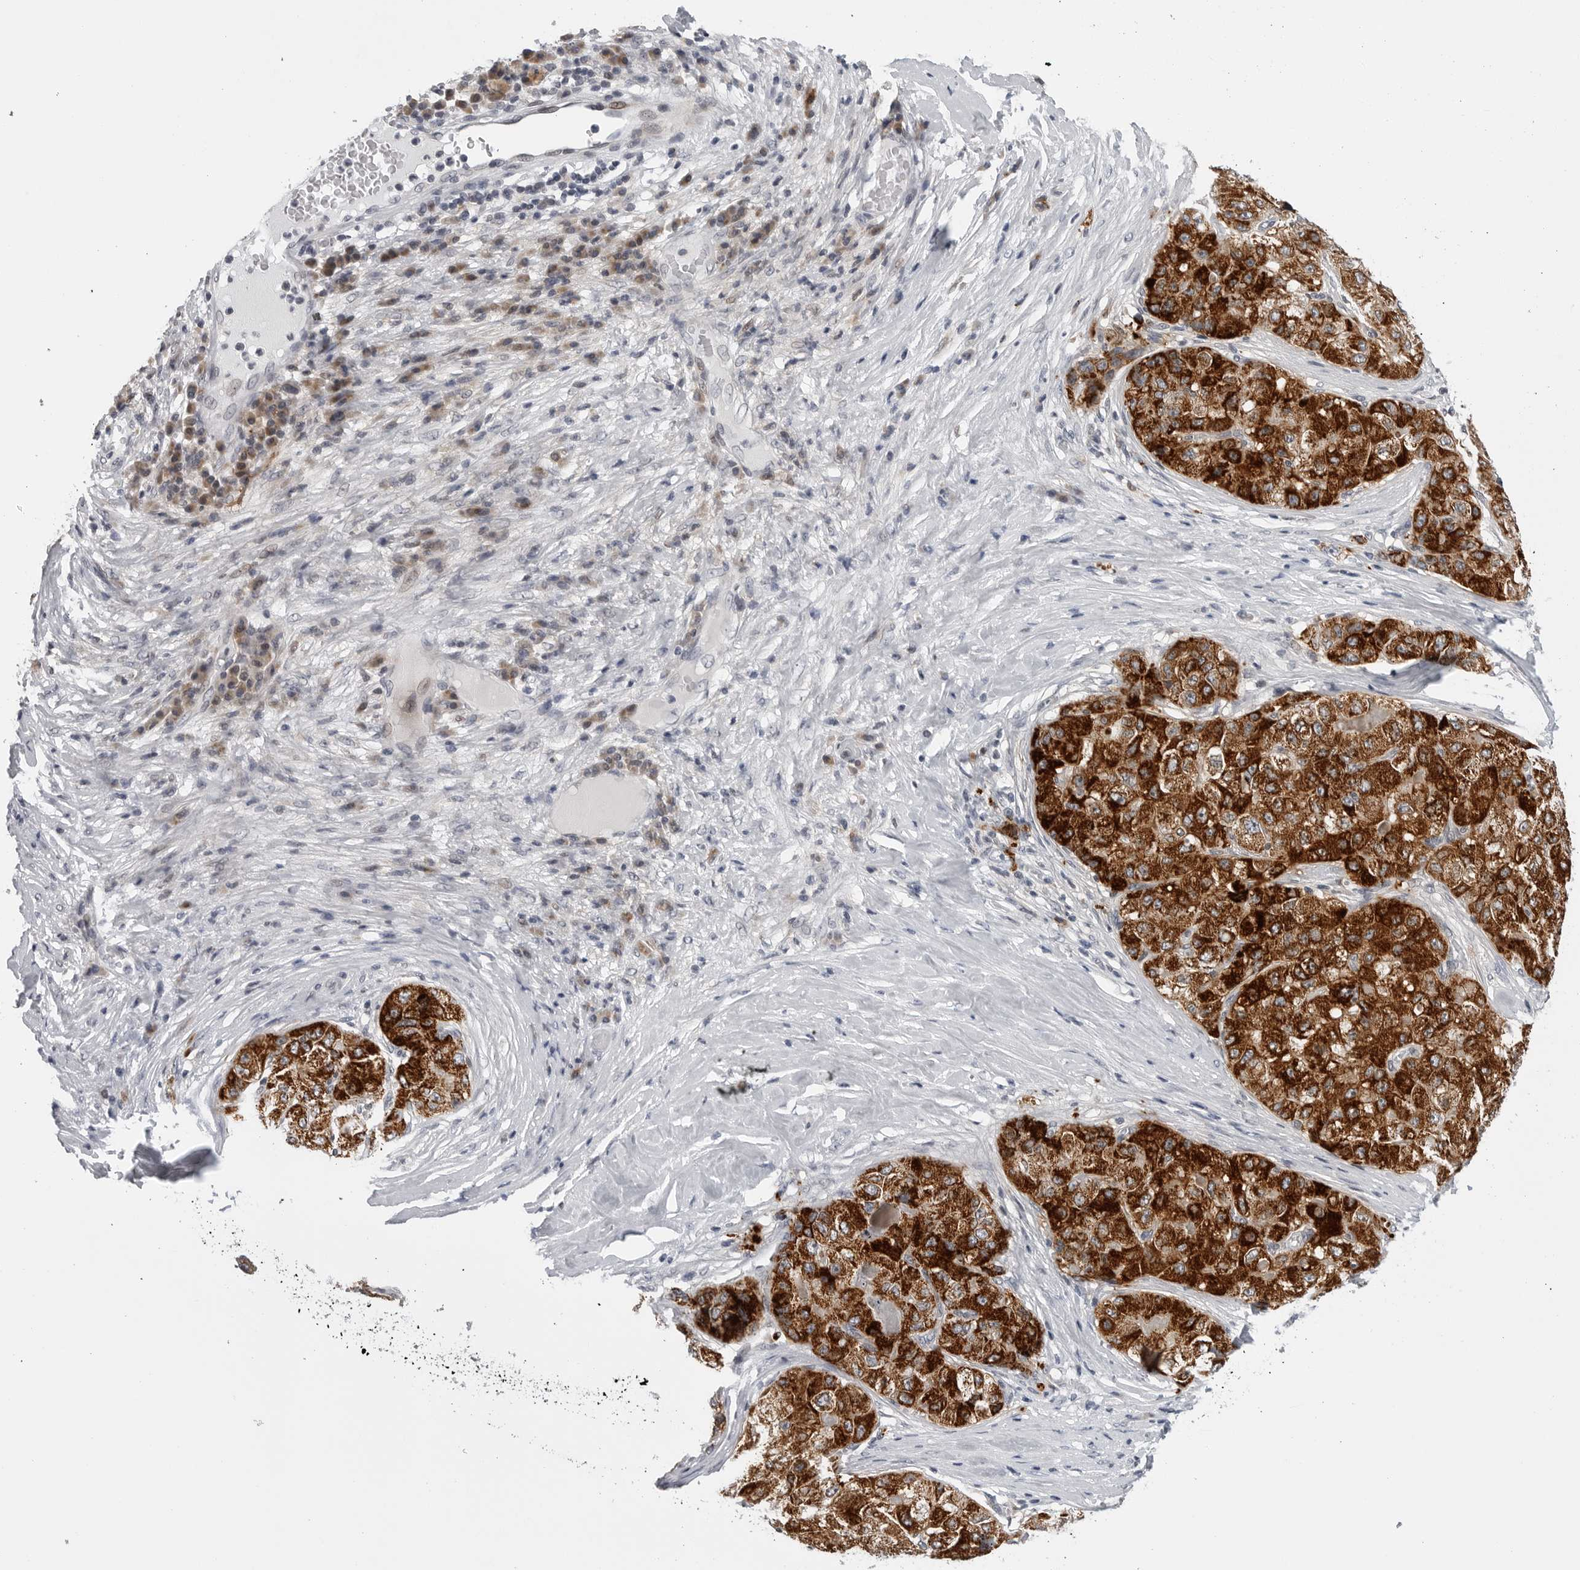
{"staining": {"intensity": "strong", "quantity": ">75%", "location": "cytoplasmic/membranous"}, "tissue": "liver cancer", "cell_type": "Tumor cells", "image_type": "cancer", "snomed": [{"axis": "morphology", "description": "Carcinoma, Hepatocellular, NOS"}, {"axis": "topography", "description": "Liver"}], "caption": "Tumor cells reveal strong cytoplasmic/membranous staining in about >75% of cells in hepatocellular carcinoma (liver).", "gene": "CDK20", "patient": {"sex": "male", "age": 80}}